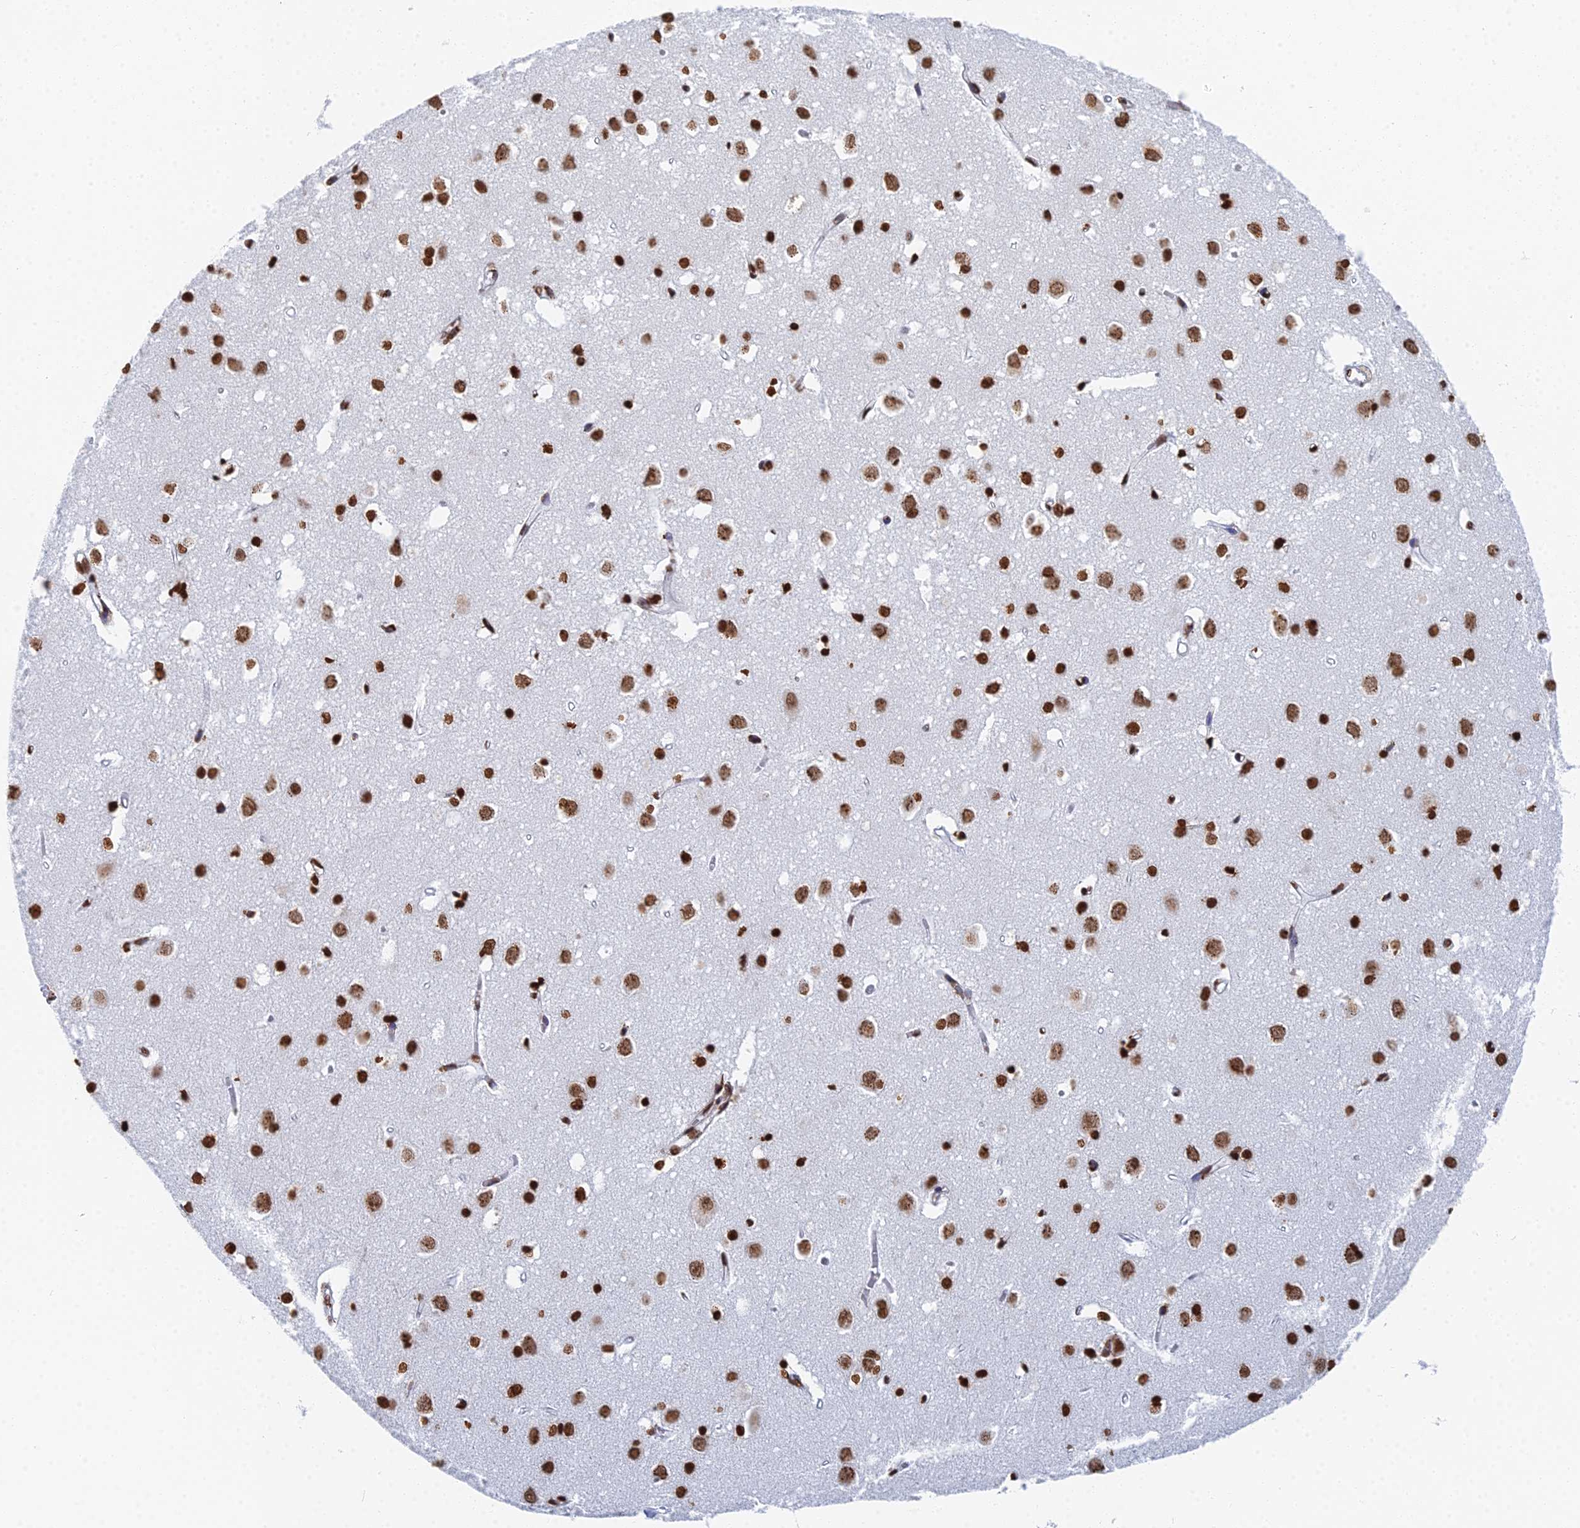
{"staining": {"intensity": "moderate", "quantity": ">75%", "location": "nuclear"}, "tissue": "cerebral cortex", "cell_type": "Endothelial cells", "image_type": "normal", "snomed": [{"axis": "morphology", "description": "Normal tissue, NOS"}, {"axis": "topography", "description": "Cerebral cortex"}], "caption": "Immunohistochemistry image of normal cerebral cortex stained for a protein (brown), which displays medium levels of moderate nuclear staining in approximately >75% of endothelial cells.", "gene": "GBP3", "patient": {"sex": "female", "age": 64}}